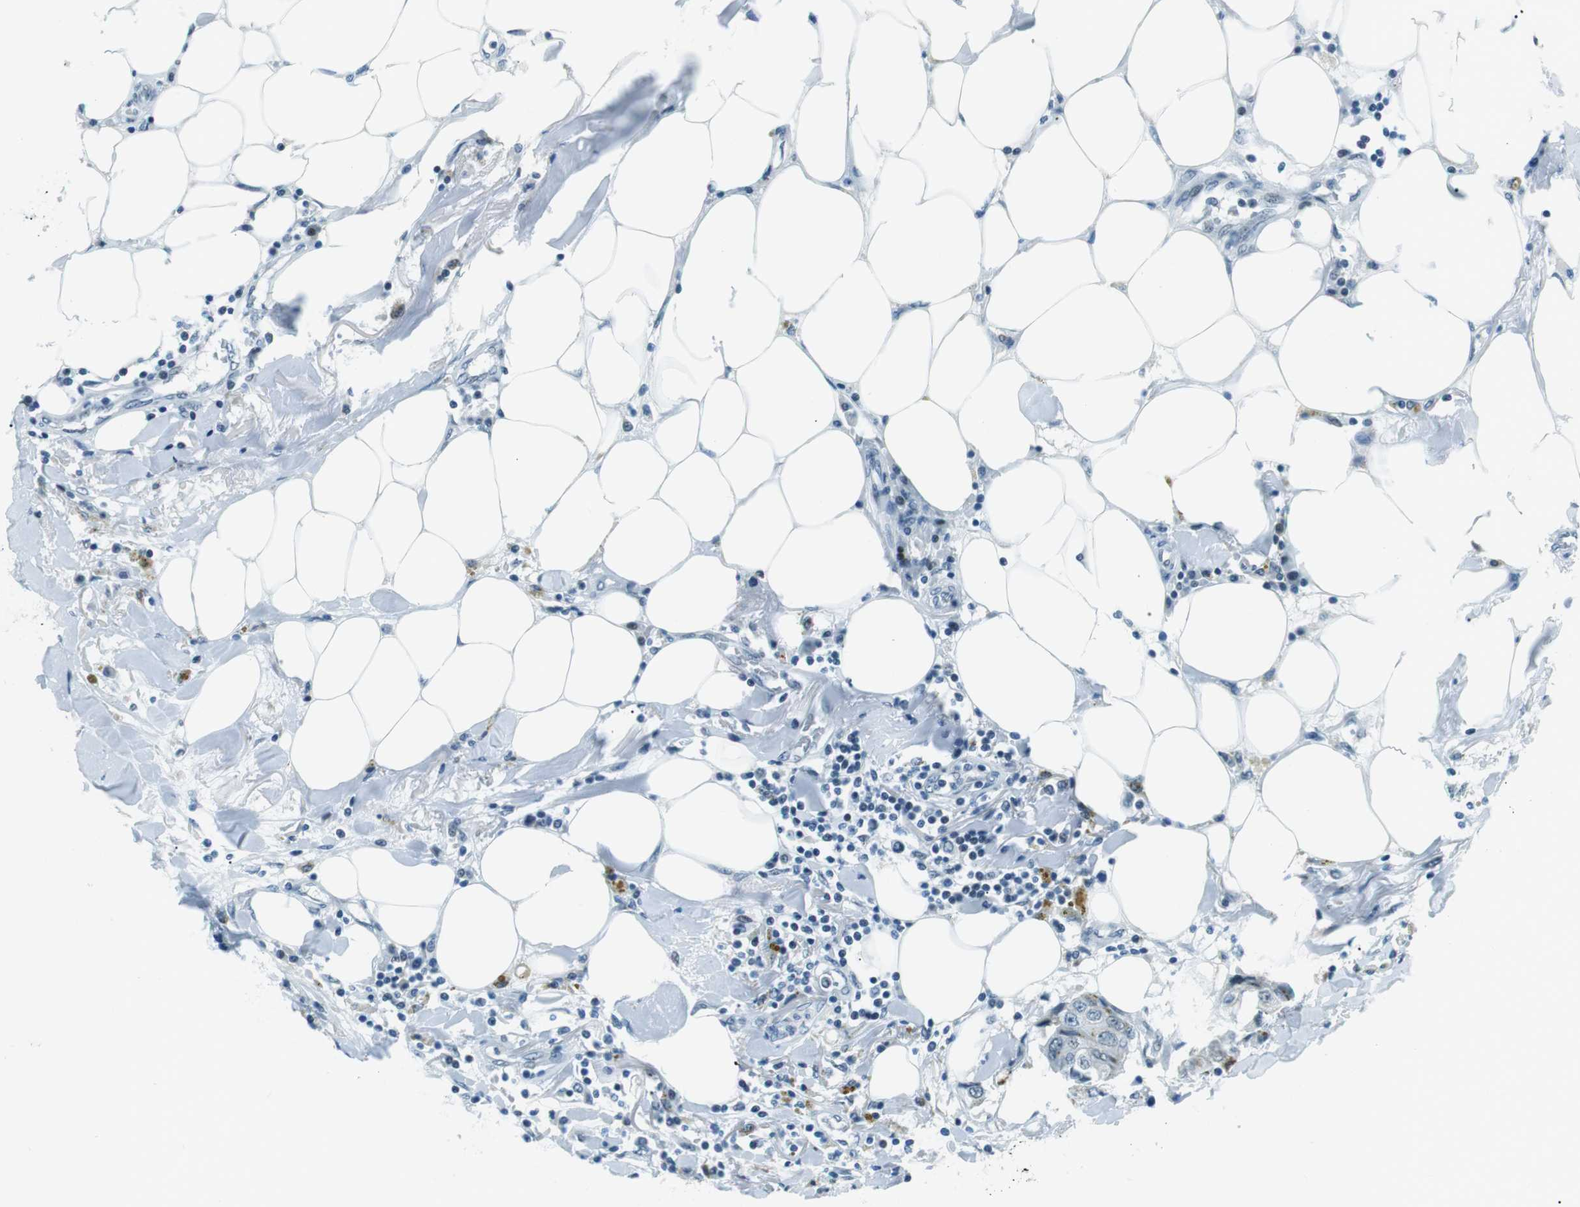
{"staining": {"intensity": "negative", "quantity": "none", "location": "none"}, "tissue": "breast cancer", "cell_type": "Tumor cells", "image_type": "cancer", "snomed": [{"axis": "morphology", "description": "Duct carcinoma"}, {"axis": "topography", "description": "Breast"}], "caption": "A photomicrograph of breast cancer stained for a protein reveals no brown staining in tumor cells.", "gene": "PJA1", "patient": {"sex": "female", "age": 80}}